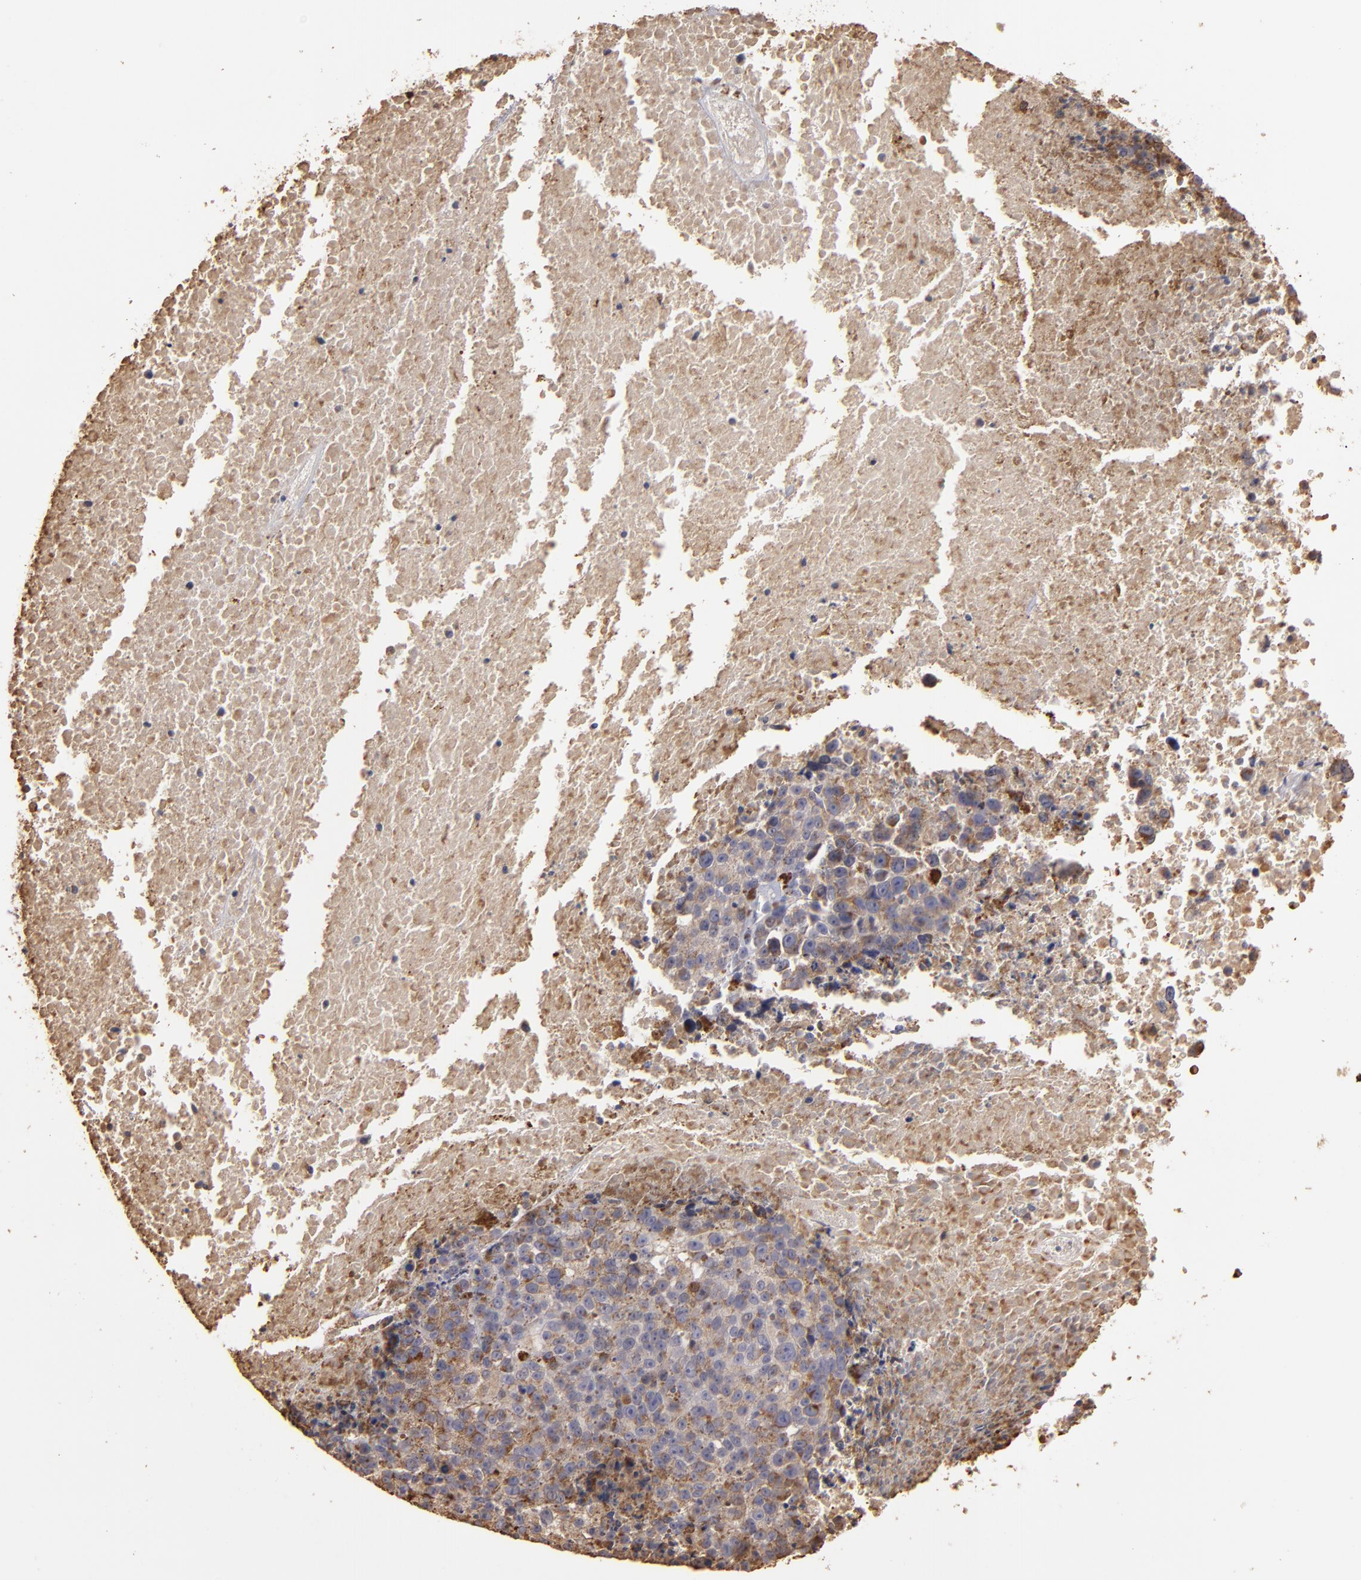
{"staining": {"intensity": "moderate", "quantity": ">75%", "location": "cytoplasmic/membranous"}, "tissue": "melanoma", "cell_type": "Tumor cells", "image_type": "cancer", "snomed": [{"axis": "morphology", "description": "Malignant melanoma, Metastatic site"}, {"axis": "topography", "description": "Cerebral cortex"}], "caption": "Moderate cytoplasmic/membranous positivity for a protein is present in about >75% of tumor cells of melanoma using immunohistochemistry.", "gene": "TRAF1", "patient": {"sex": "female", "age": 52}}